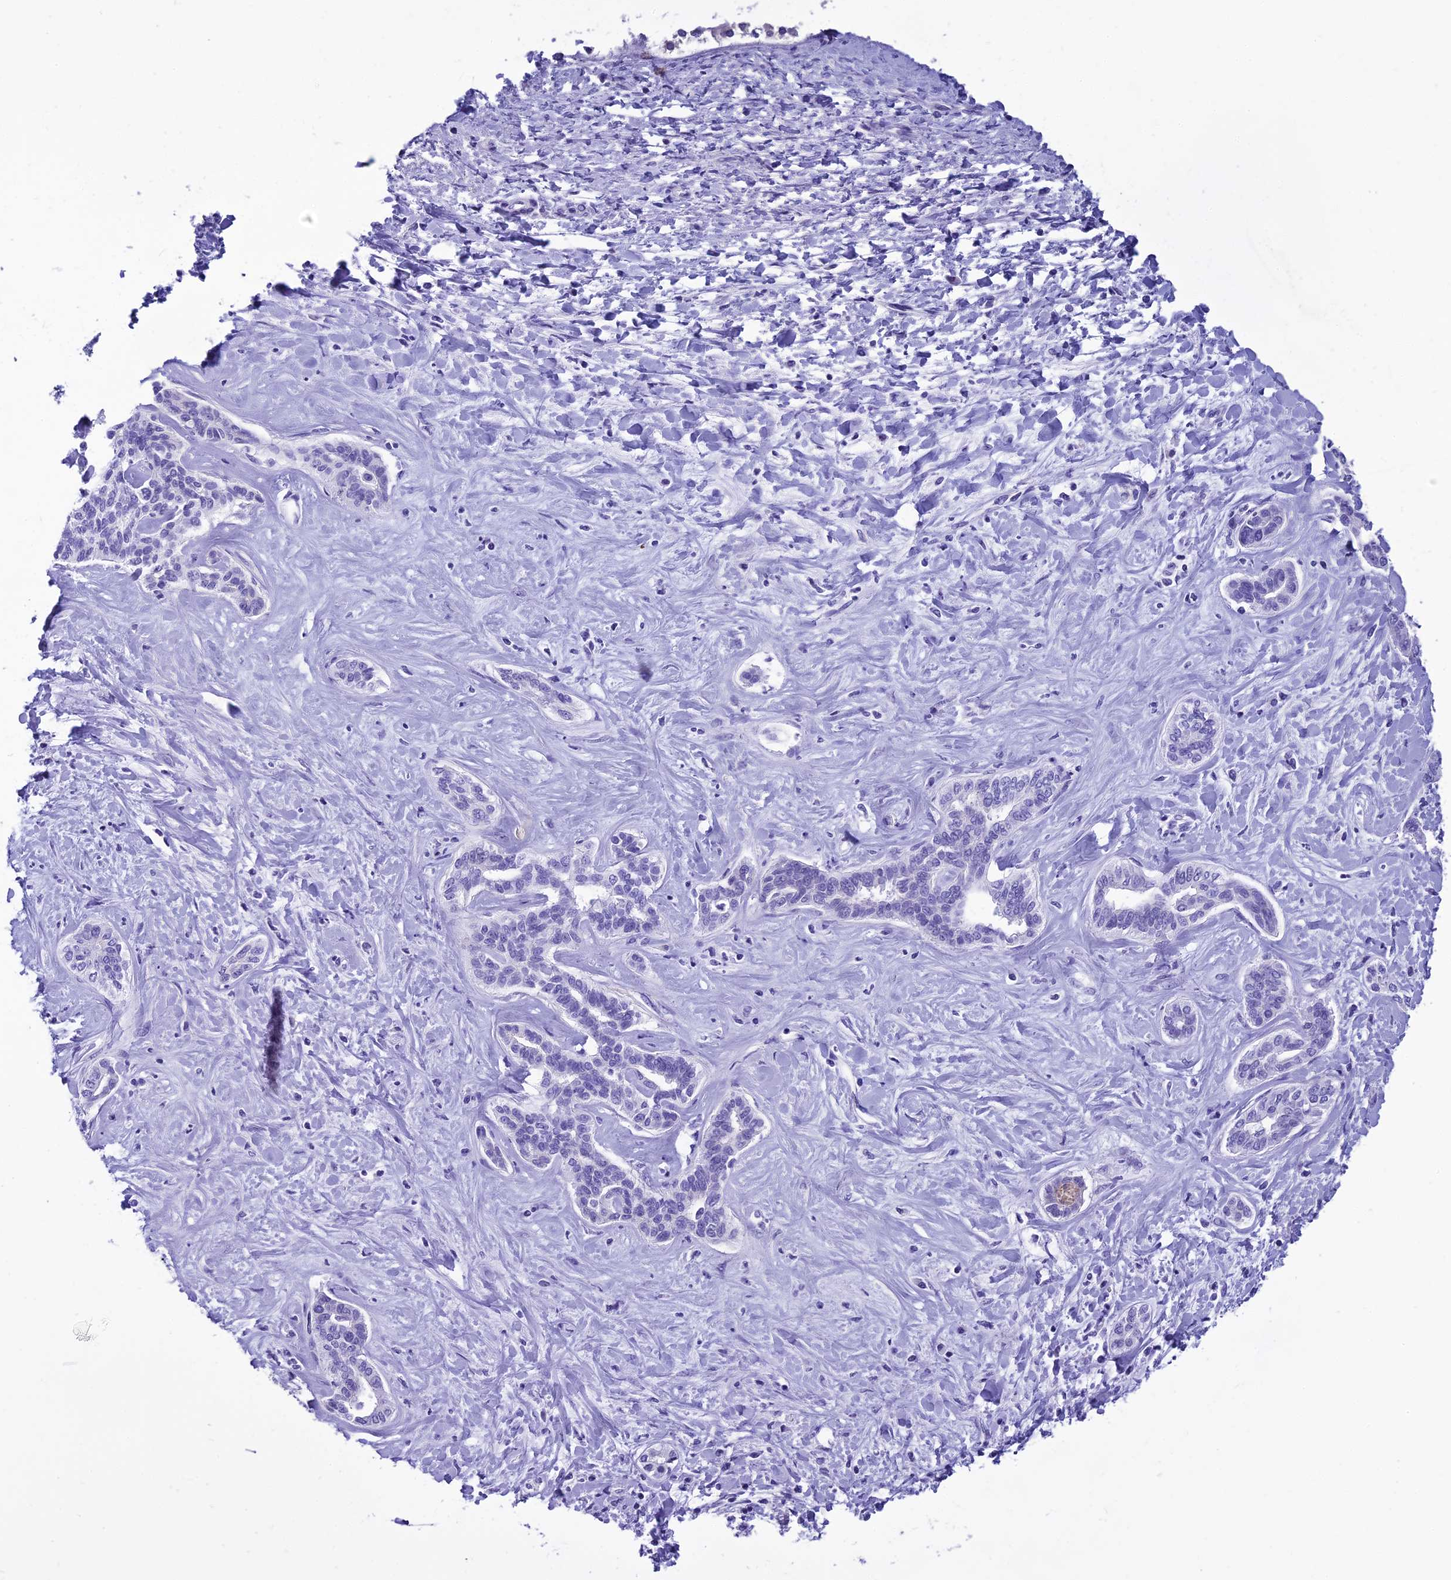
{"staining": {"intensity": "negative", "quantity": "none", "location": "none"}, "tissue": "liver cancer", "cell_type": "Tumor cells", "image_type": "cancer", "snomed": [{"axis": "morphology", "description": "Cholangiocarcinoma"}, {"axis": "topography", "description": "Liver"}], "caption": "DAB immunohistochemical staining of liver cancer displays no significant positivity in tumor cells.", "gene": "KCTD14", "patient": {"sex": "female", "age": 77}}